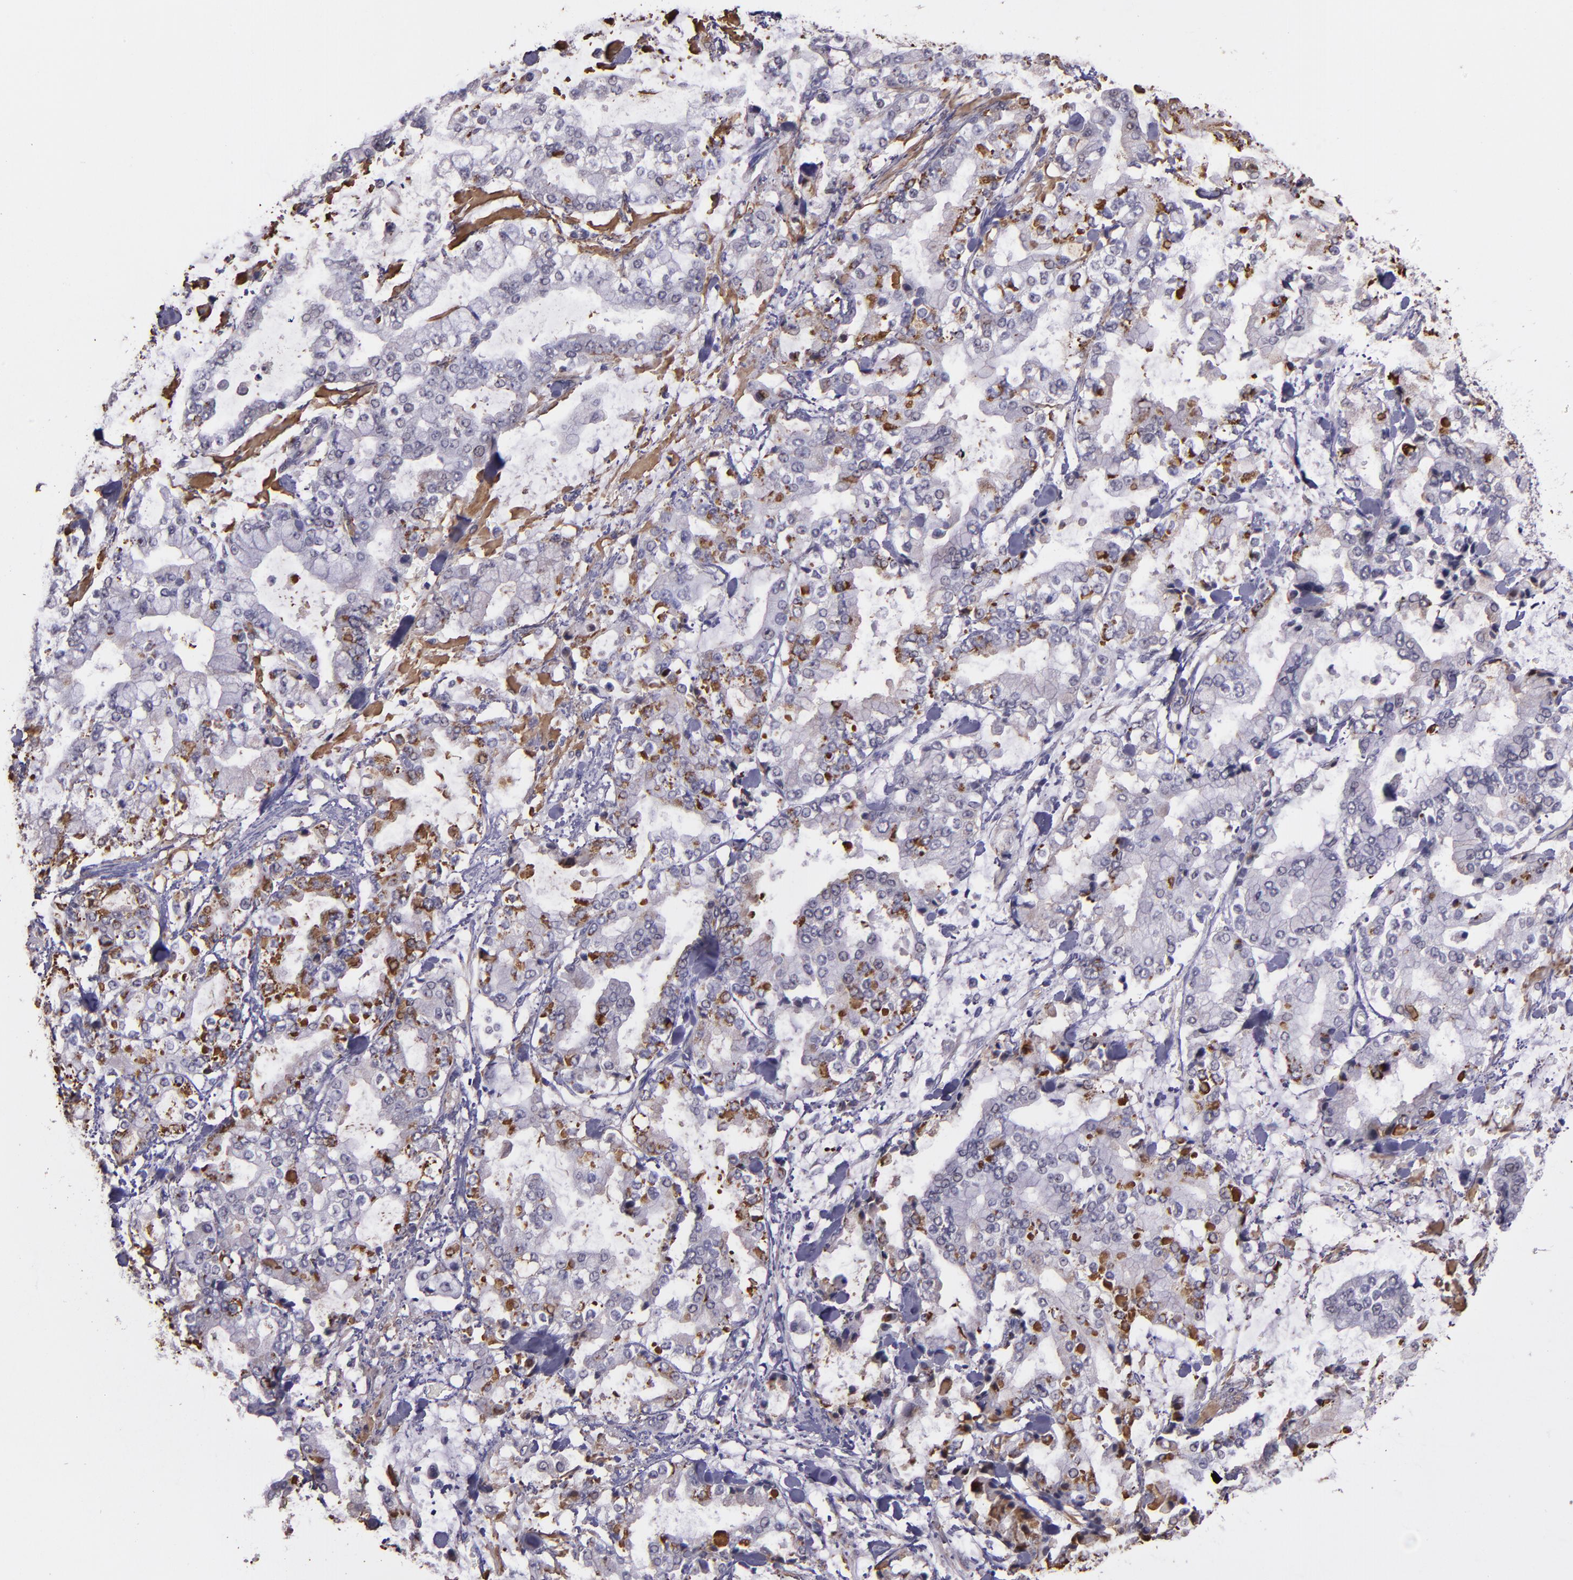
{"staining": {"intensity": "negative", "quantity": "none", "location": "none"}, "tissue": "stomach cancer", "cell_type": "Tumor cells", "image_type": "cancer", "snomed": [{"axis": "morphology", "description": "Normal tissue, NOS"}, {"axis": "morphology", "description": "Adenocarcinoma, NOS"}, {"axis": "topography", "description": "Stomach, upper"}, {"axis": "topography", "description": "Stomach"}], "caption": "Immunohistochemical staining of stomach adenocarcinoma reveals no significant positivity in tumor cells.", "gene": "TAF7L", "patient": {"sex": "male", "age": 76}}